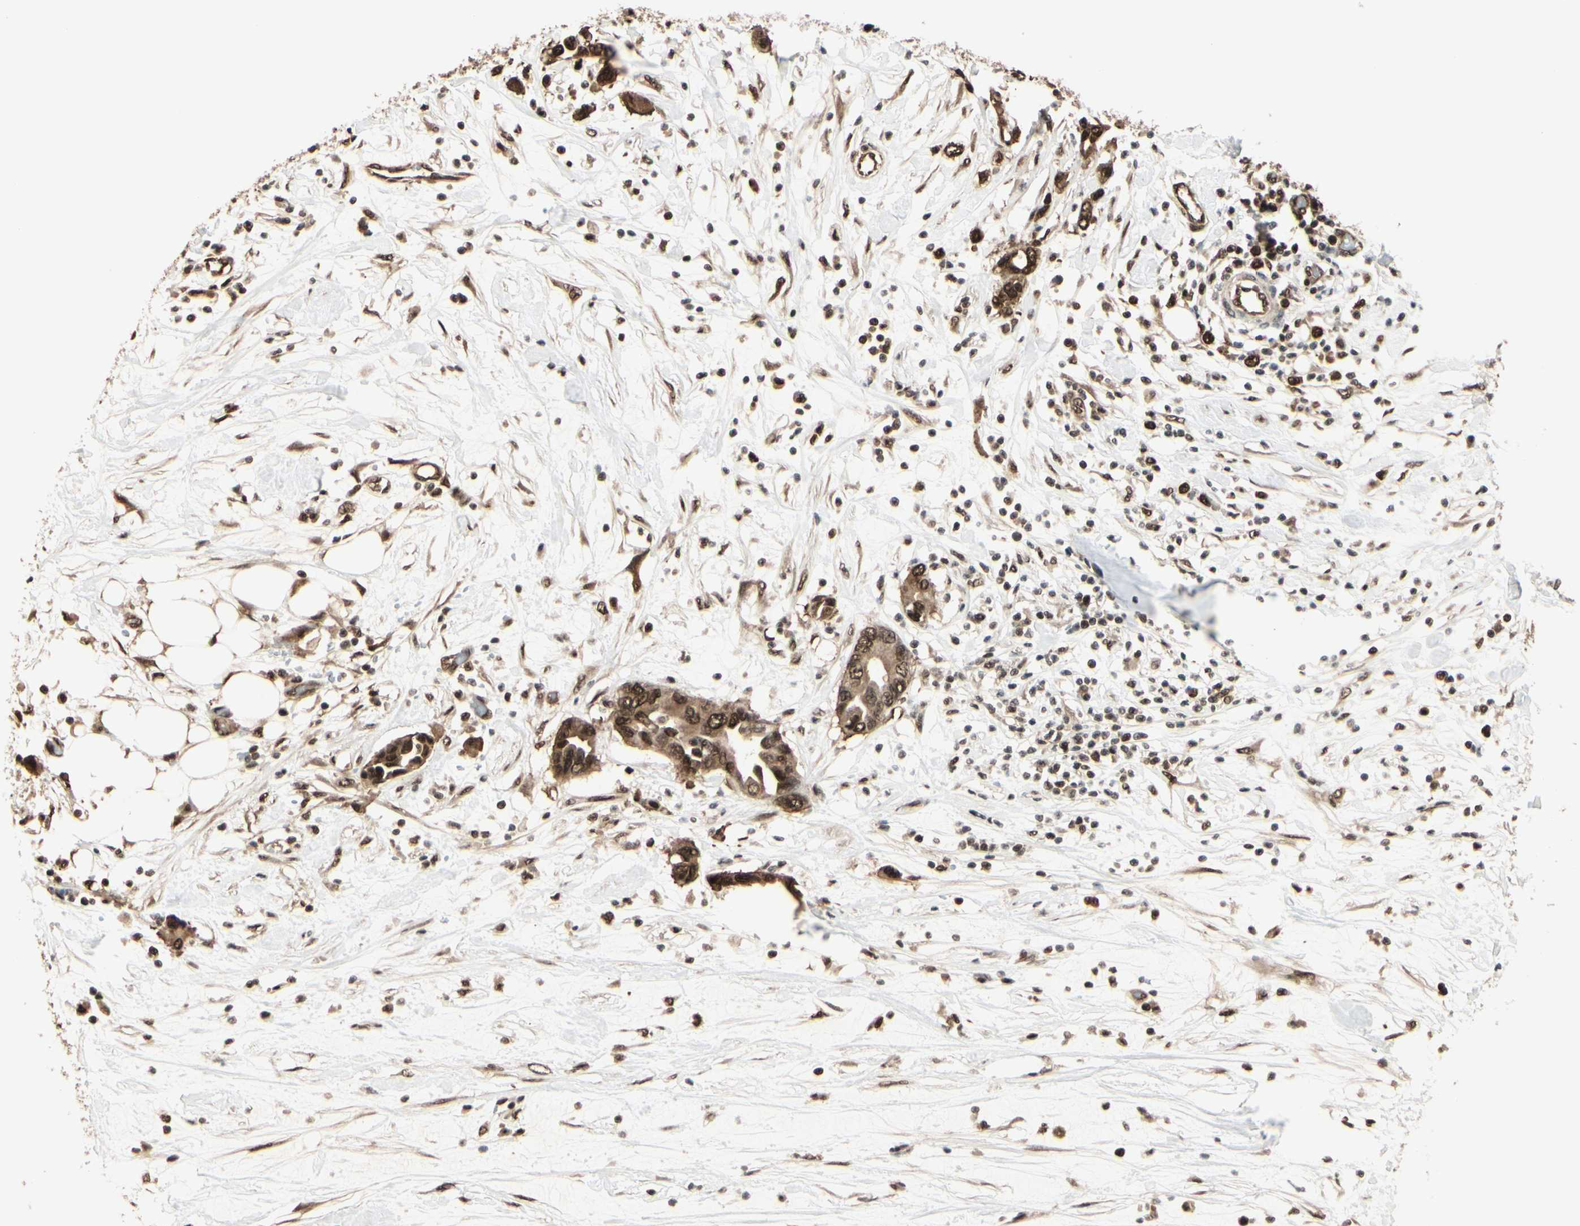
{"staining": {"intensity": "strong", "quantity": ">75%", "location": "cytoplasmic/membranous,nuclear"}, "tissue": "pancreatic cancer", "cell_type": "Tumor cells", "image_type": "cancer", "snomed": [{"axis": "morphology", "description": "Adenocarcinoma, NOS"}, {"axis": "topography", "description": "Pancreas"}], "caption": "Protein expression analysis of human pancreatic adenocarcinoma reveals strong cytoplasmic/membranous and nuclear staining in approximately >75% of tumor cells.", "gene": "HSF1", "patient": {"sex": "female", "age": 57}}